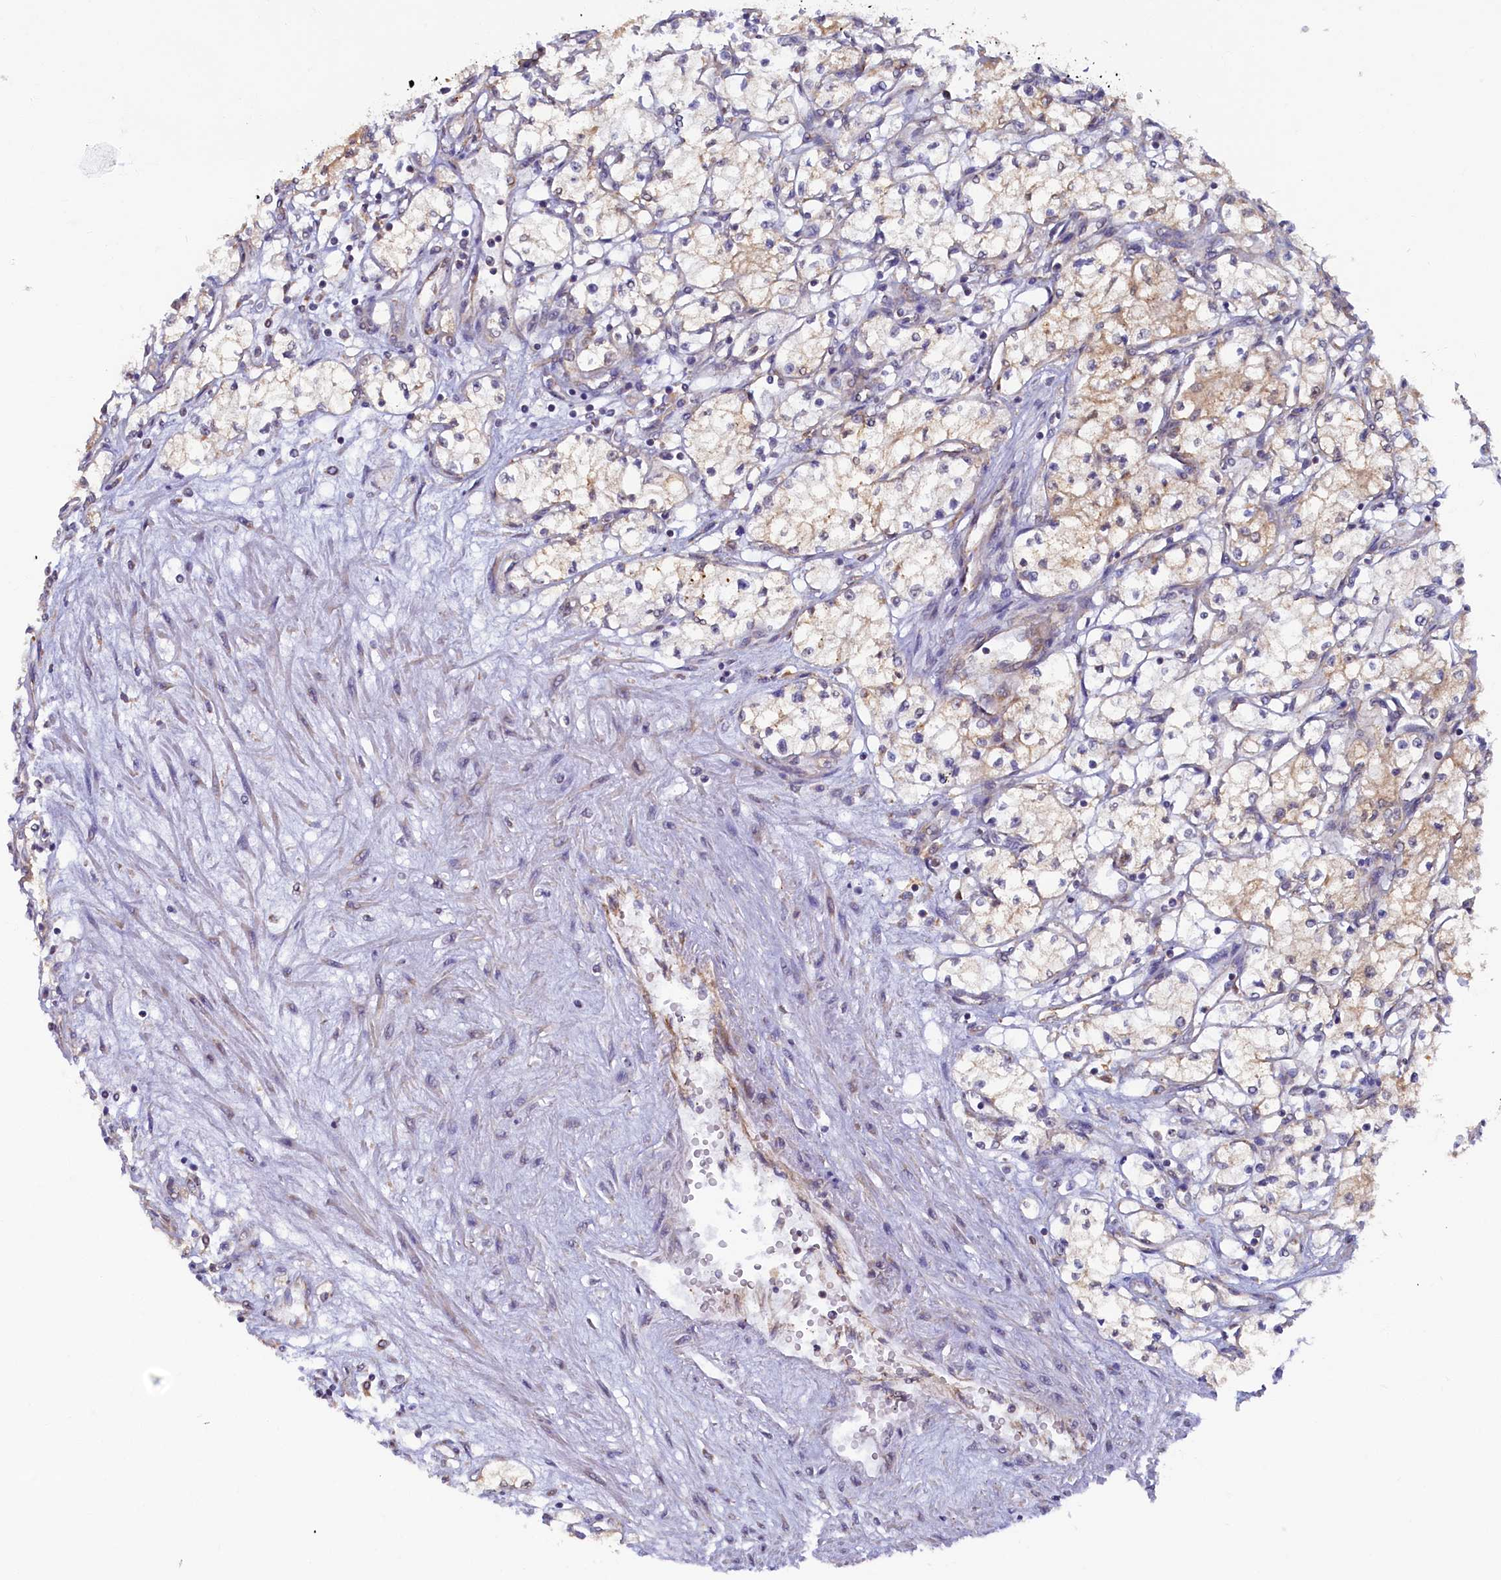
{"staining": {"intensity": "weak", "quantity": "<25%", "location": "cytoplasmic/membranous"}, "tissue": "renal cancer", "cell_type": "Tumor cells", "image_type": "cancer", "snomed": [{"axis": "morphology", "description": "Adenocarcinoma, NOS"}, {"axis": "topography", "description": "Kidney"}], "caption": "This is an immunohistochemistry photomicrograph of human renal cancer (adenocarcinoma). There is no expression in tumor cells.", "gene": "STX12", "patient": {"sex": "male", "age": 59}}